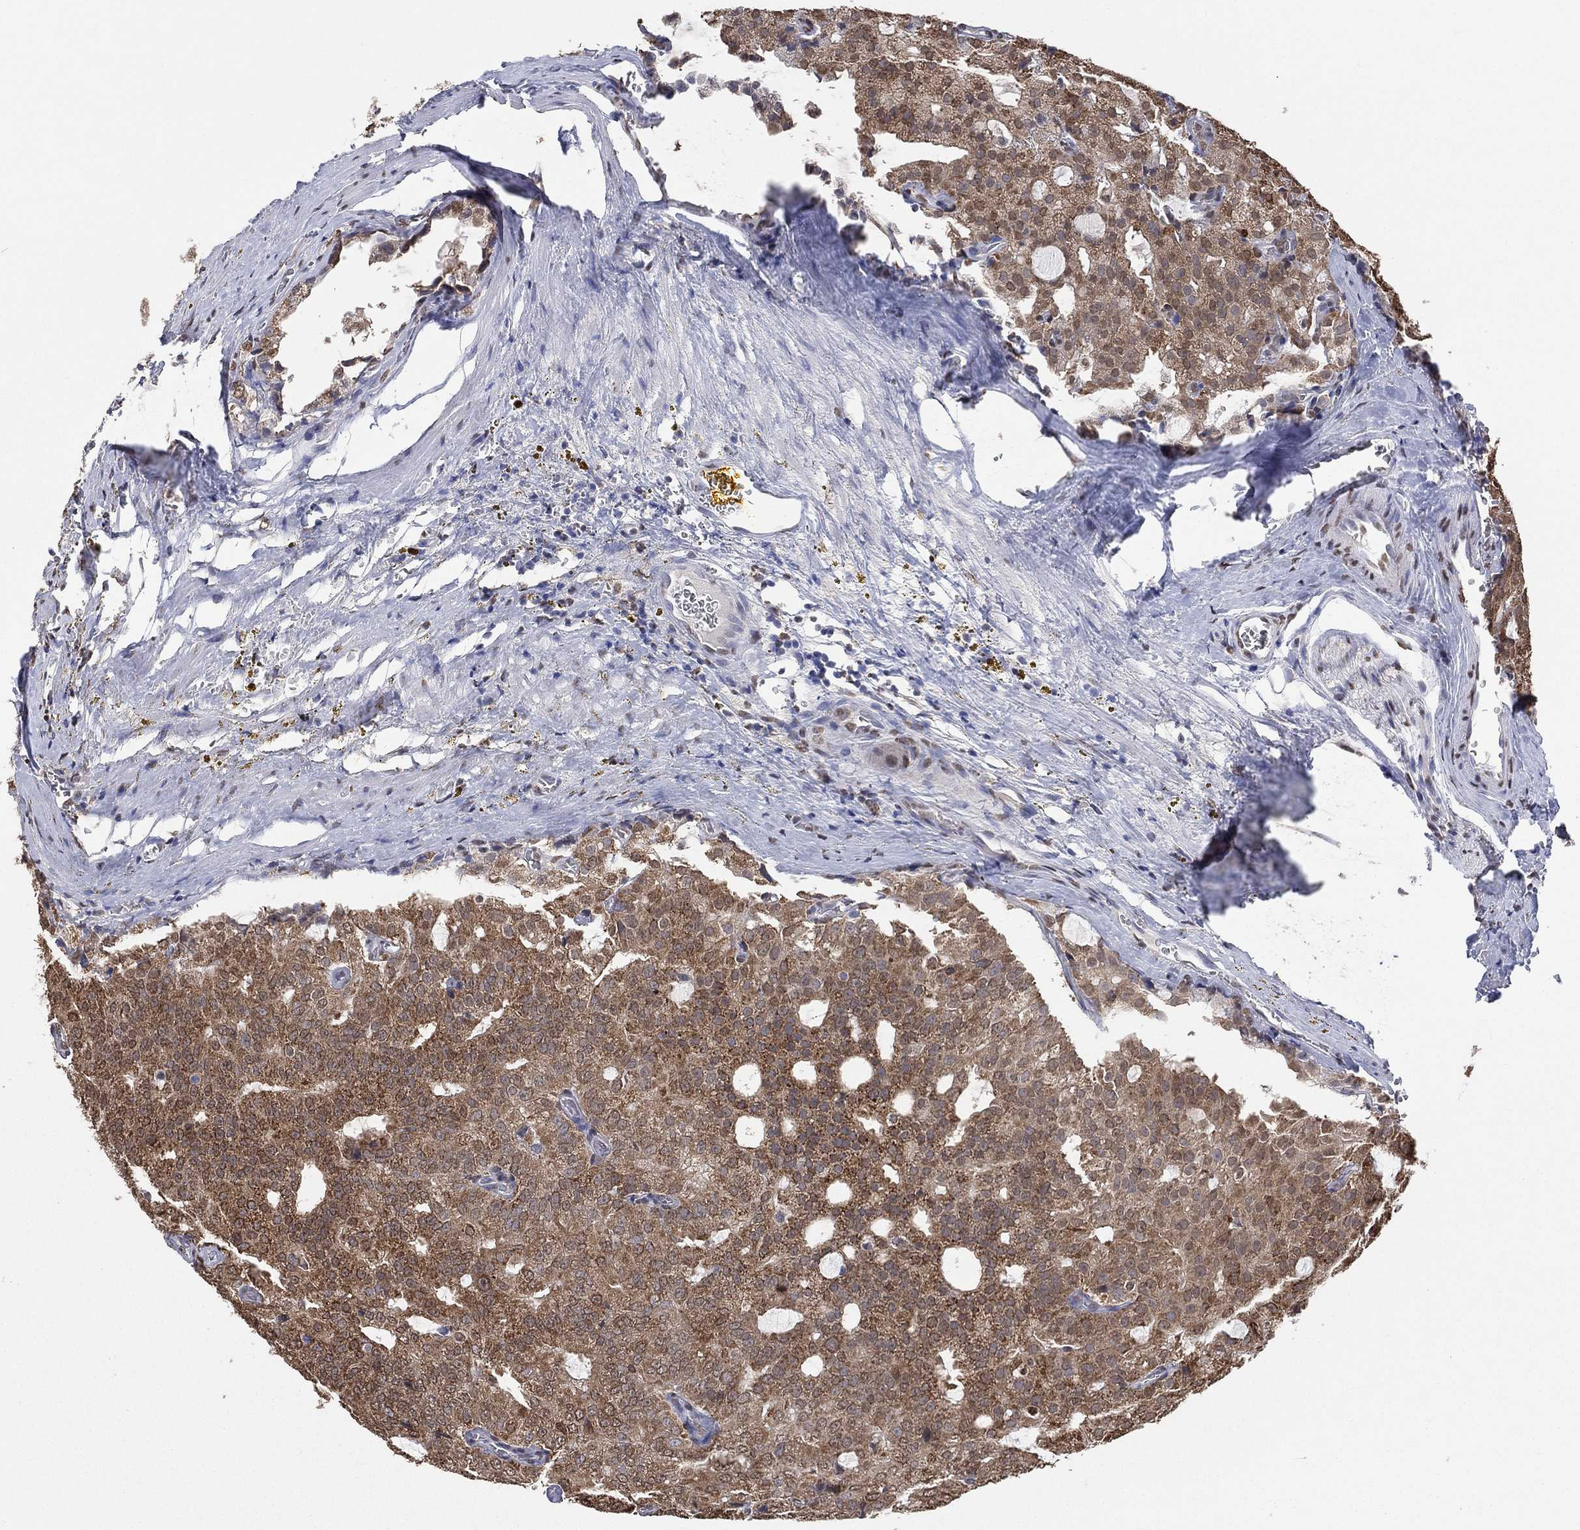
{"staining": {"intensity": "moderate", "quantity": "25%-75%", "location": "cytoplasmic/membranous"}, "tissue": "prostate cancer", "cell_type": "Tumor cells", "image_type": "cancer", "snomed": [{"axis": "morphology", "description": "Adenocarcinoma, NOS"}, {"axis": "topography", "description": "Prostate and seminal vesicle, NOS"}, {"axis": "topography", "description": "Prostate"}], "caption": "High-magnification brightfield microscopy of adenocarcinoma (prostate) stained with DAB (3,3'-diaminobenzidine) (brown) and counterstained with hematoxylin (blue). tumor cells exhibit moderate cytoplasmic/membranous expression is appreciated in approximately25%-75% of cells. Using DAB (3,3'-diaminobenzidine) (brown) and hematoxylin (blue) stains, captured at high magnification using brightfield microscopy.", "gene": "ALDH7A1", "patient": {"sex": "male", "age": 67}}